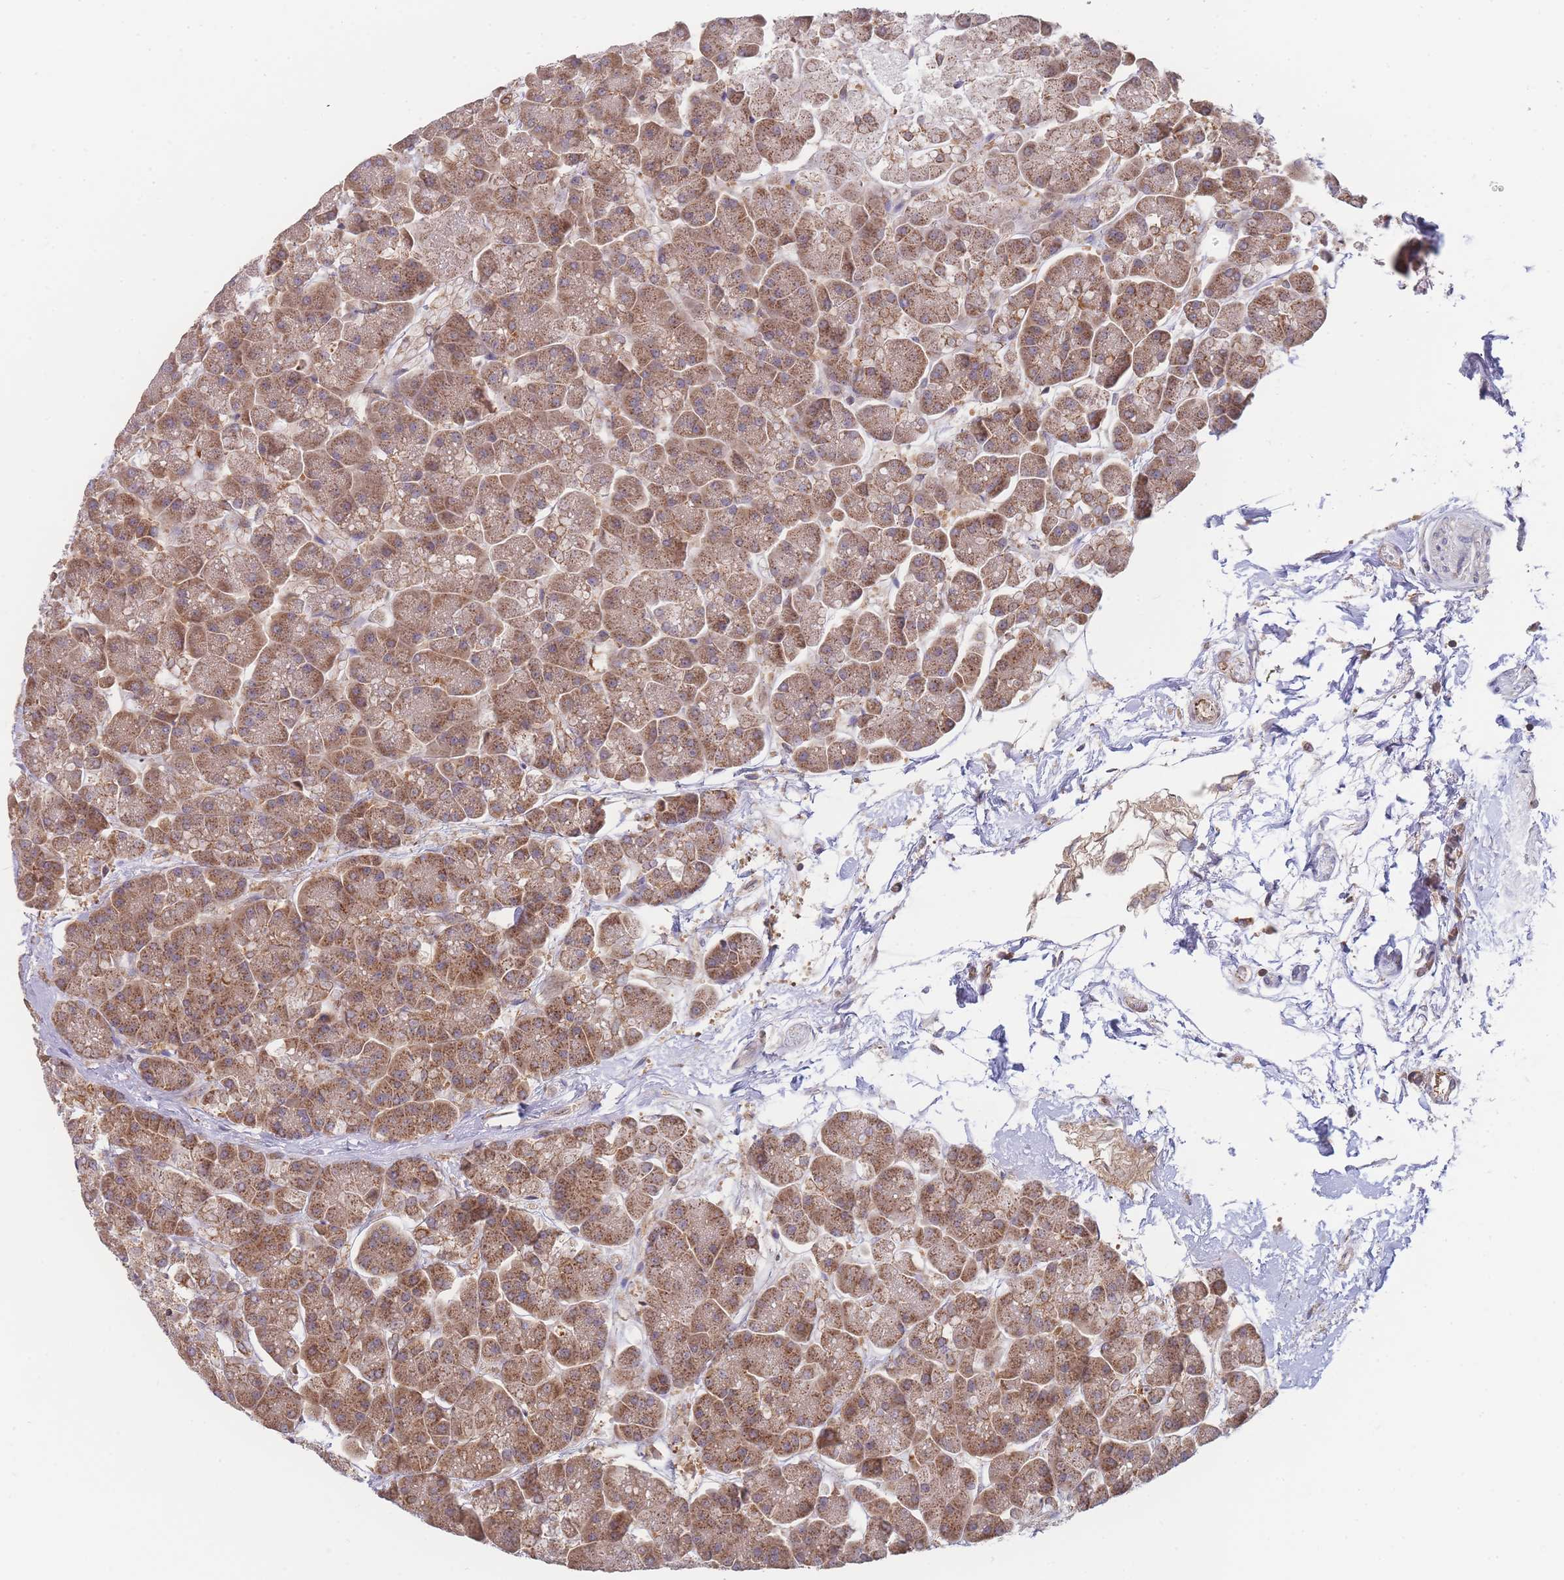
{"staining": {"intensity": "moderate", "quantity": ">75%", "location": "cytoplasmic/membranous"}, "tissue": "pancreas", "cell_type": "Exocrine glandular cells", "image_type": "normal", "snomed": [{"axis": "morphology", "description": "Normal tissue, NOS"}, {"axis": "topography", "description": "Pancreas"}, {"axis": "topography", "description": "Peripheral nerve tissue"}], "caption": "IHC histopathology image of benign pancreas stained for a protein (brown), which reveals medium levels of moderate cytoplasmic/membranous staining in about >75% of exocrine glandular cells.", "gene": "MRPS18B", "patient": {"sex": "male", "age": 54}}